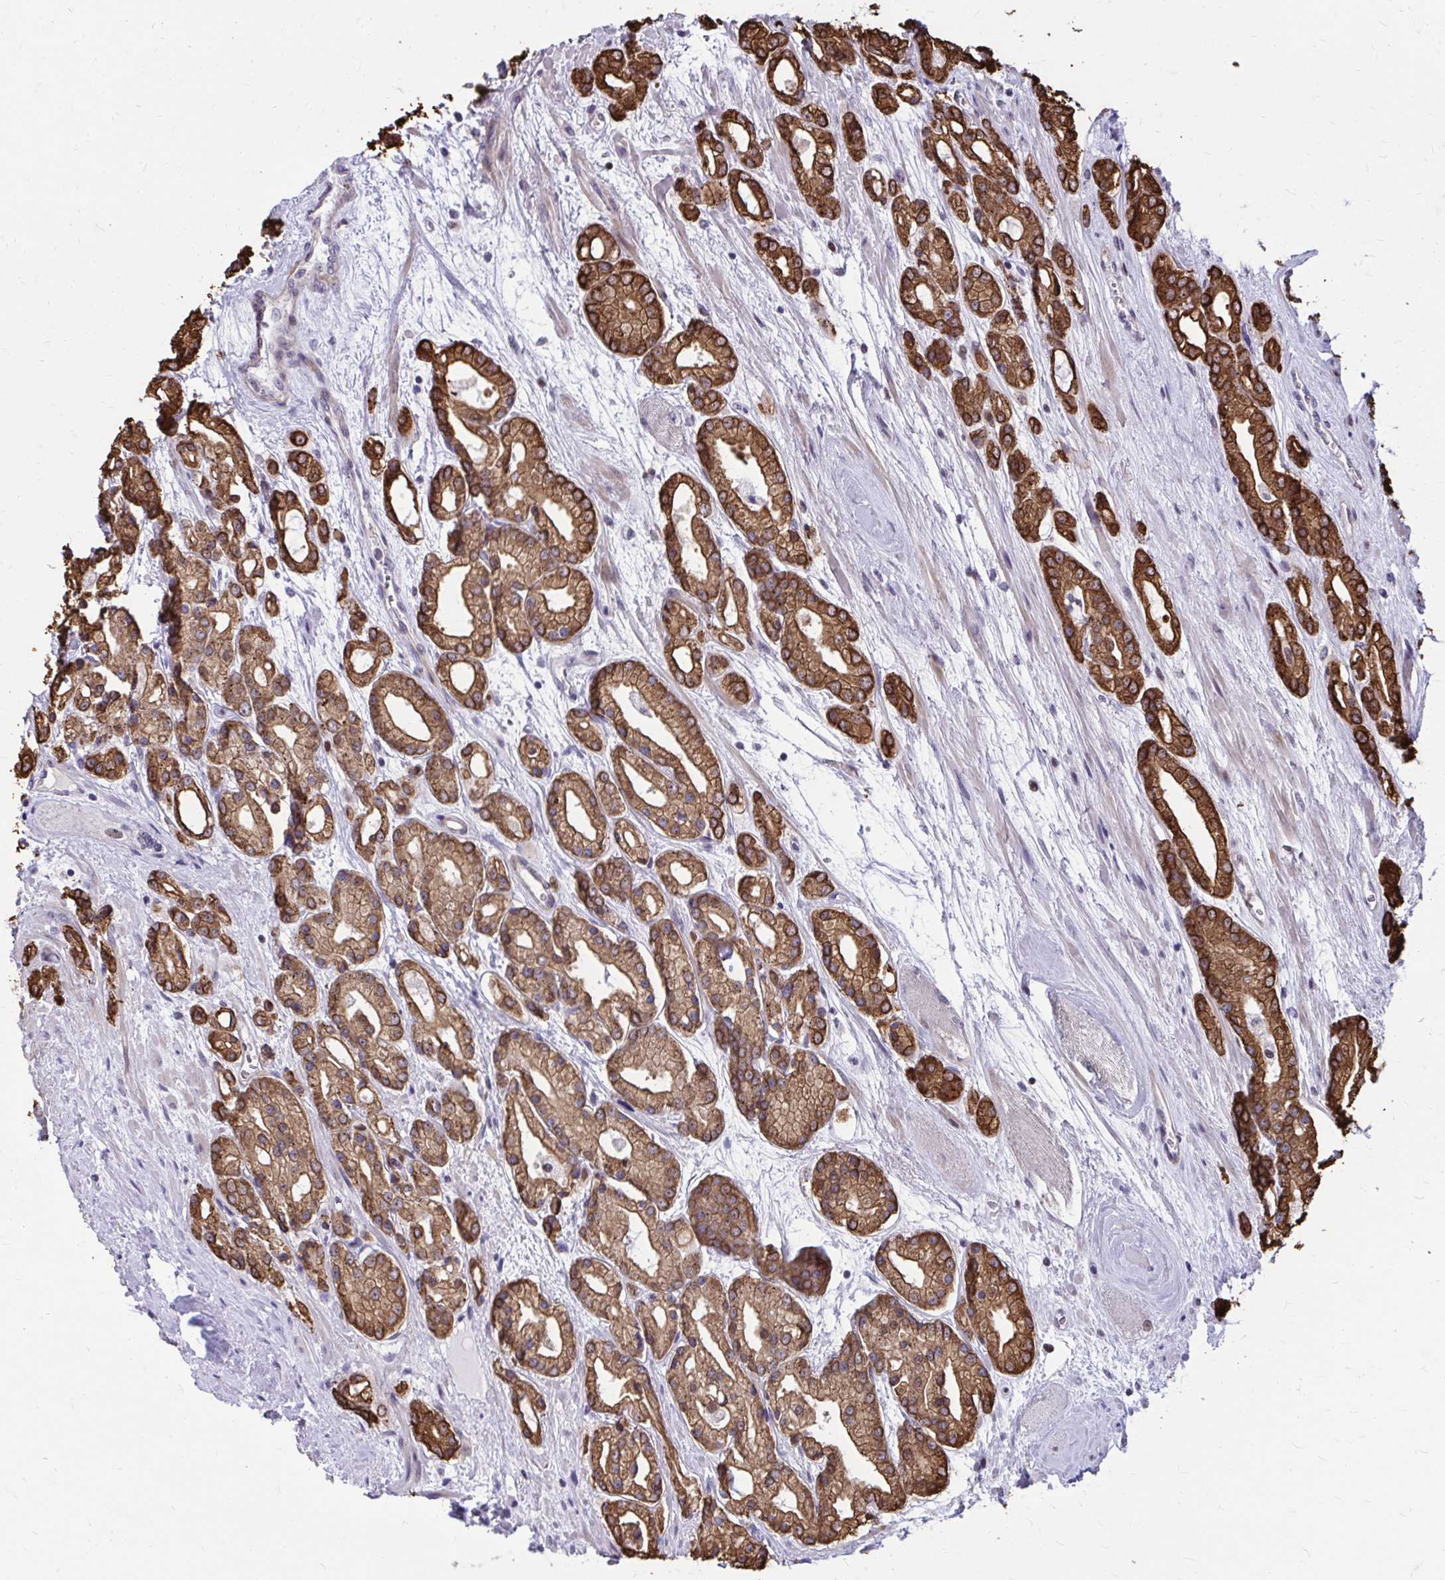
{"staining": {"intensity": "strong", "quantity": ">75%", "location": "cytoplasmic/membranous"}, "tissue": "prostate cancer", "cell_type": "Tumor cells", "image_type": "cancer", "snomed": [{"axis": "morphology", "description": "Adenocarcinoma, High grade"}, {"axis": "topography", "description": "Prostate"}], "caption": "Prostate high-grade adenocarcinoma stained with a brown dye exhibits strong cytoplasmic/membranous positive staining in about >75% of tumor cells.", "gene": "ANKRD30B", "patient": {"sex": "male", "age": 67}}